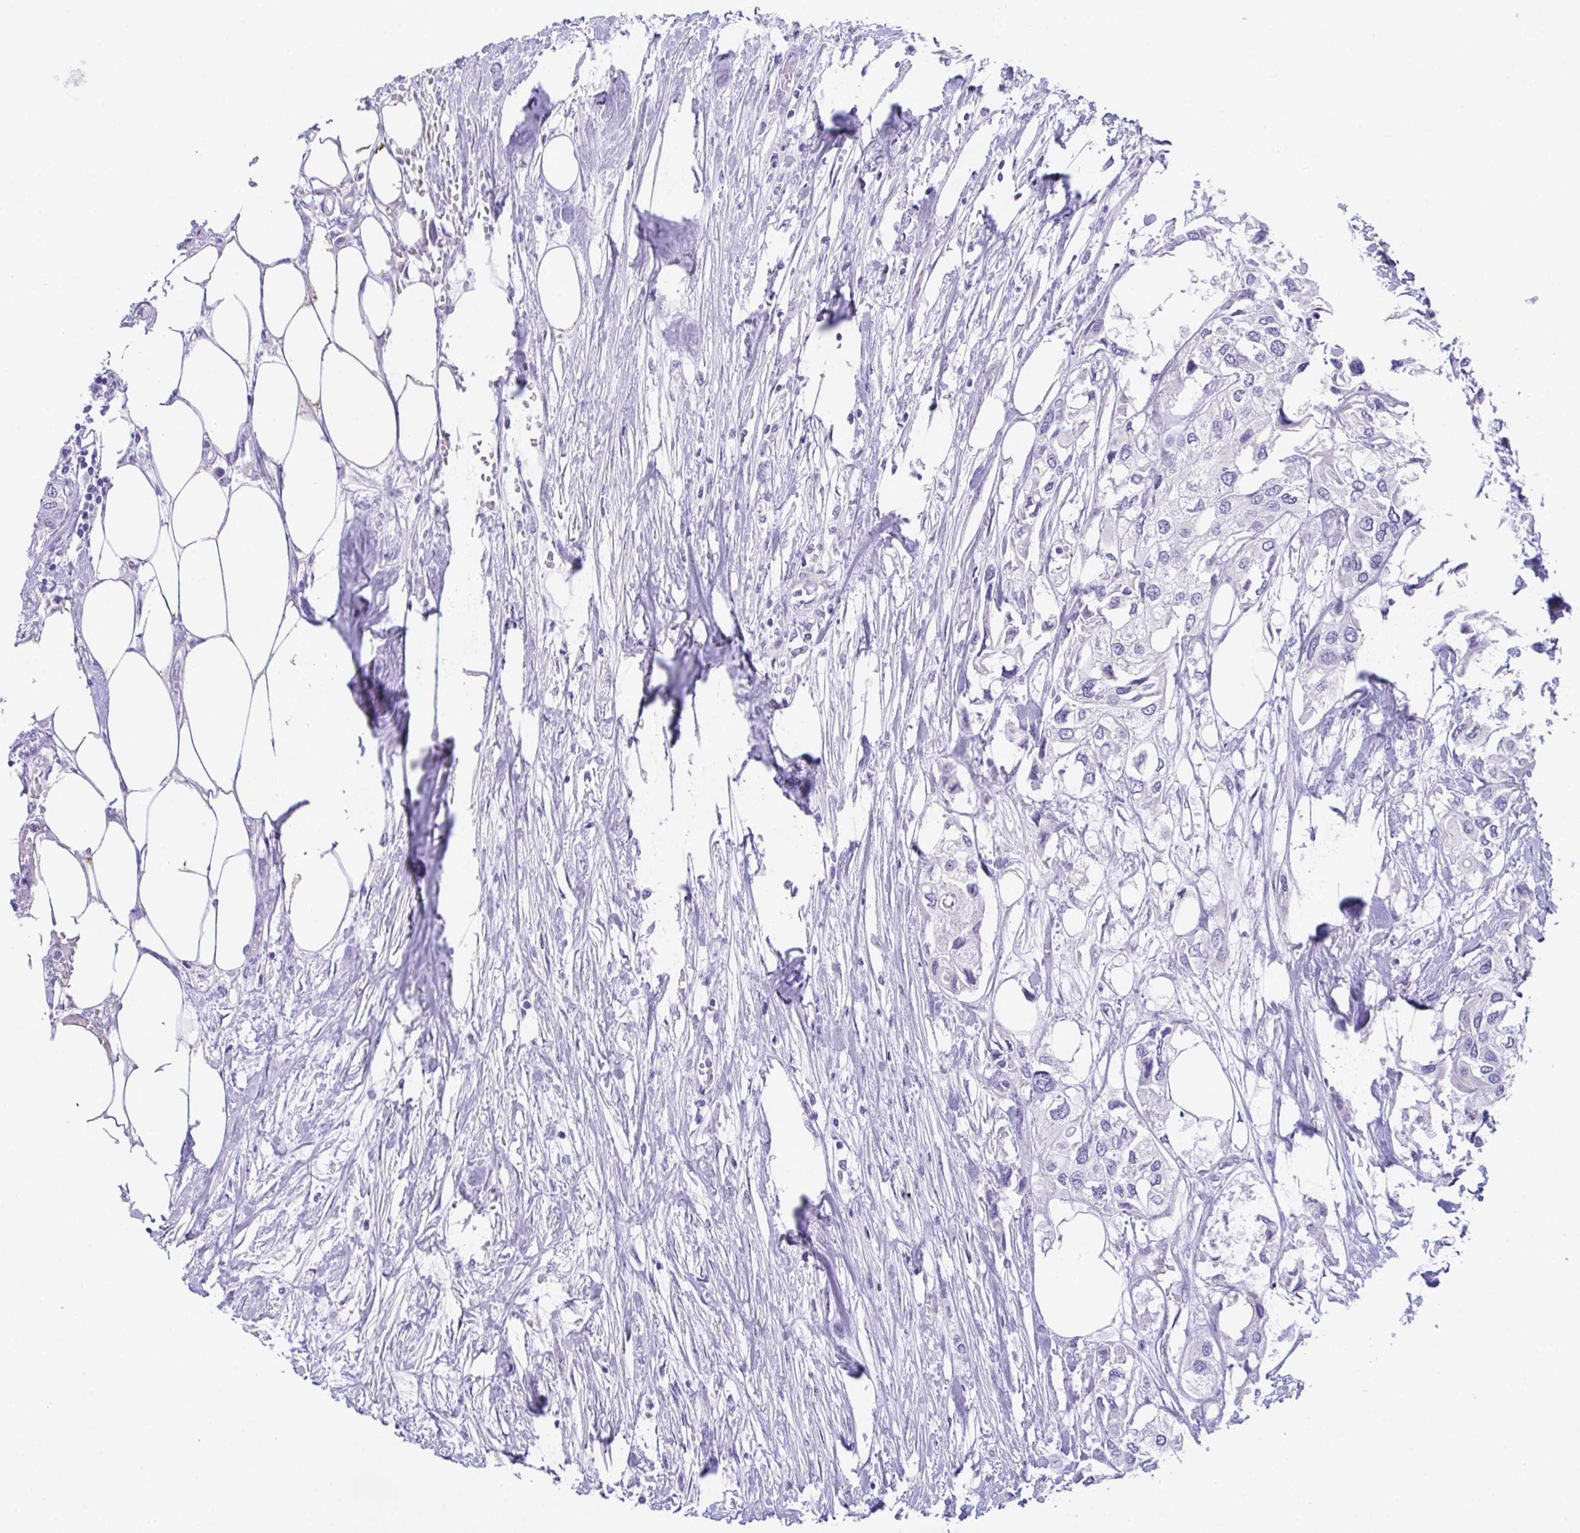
{"staining": {"intensity": "negative", "quantity": "none", "location": "none"}, "tissue": "urothelial cancer", "cell_type": "Tumor cells", "image_type": "cancer", "snomed": [{"axis": "morphology", "description": "Urothelial carcinoma, High grade"}, {"axis": "topography", "description": "Urinary bladder"}], "caption": "IHC of human urothelial cancer displays no positivity in tumor cells. (DAB (3,3'-diaminobenzidine) IHC with hematoxylin counter stain).", "gene": "TMEM106B", "patient": {"sex": "male", "age": 64}}